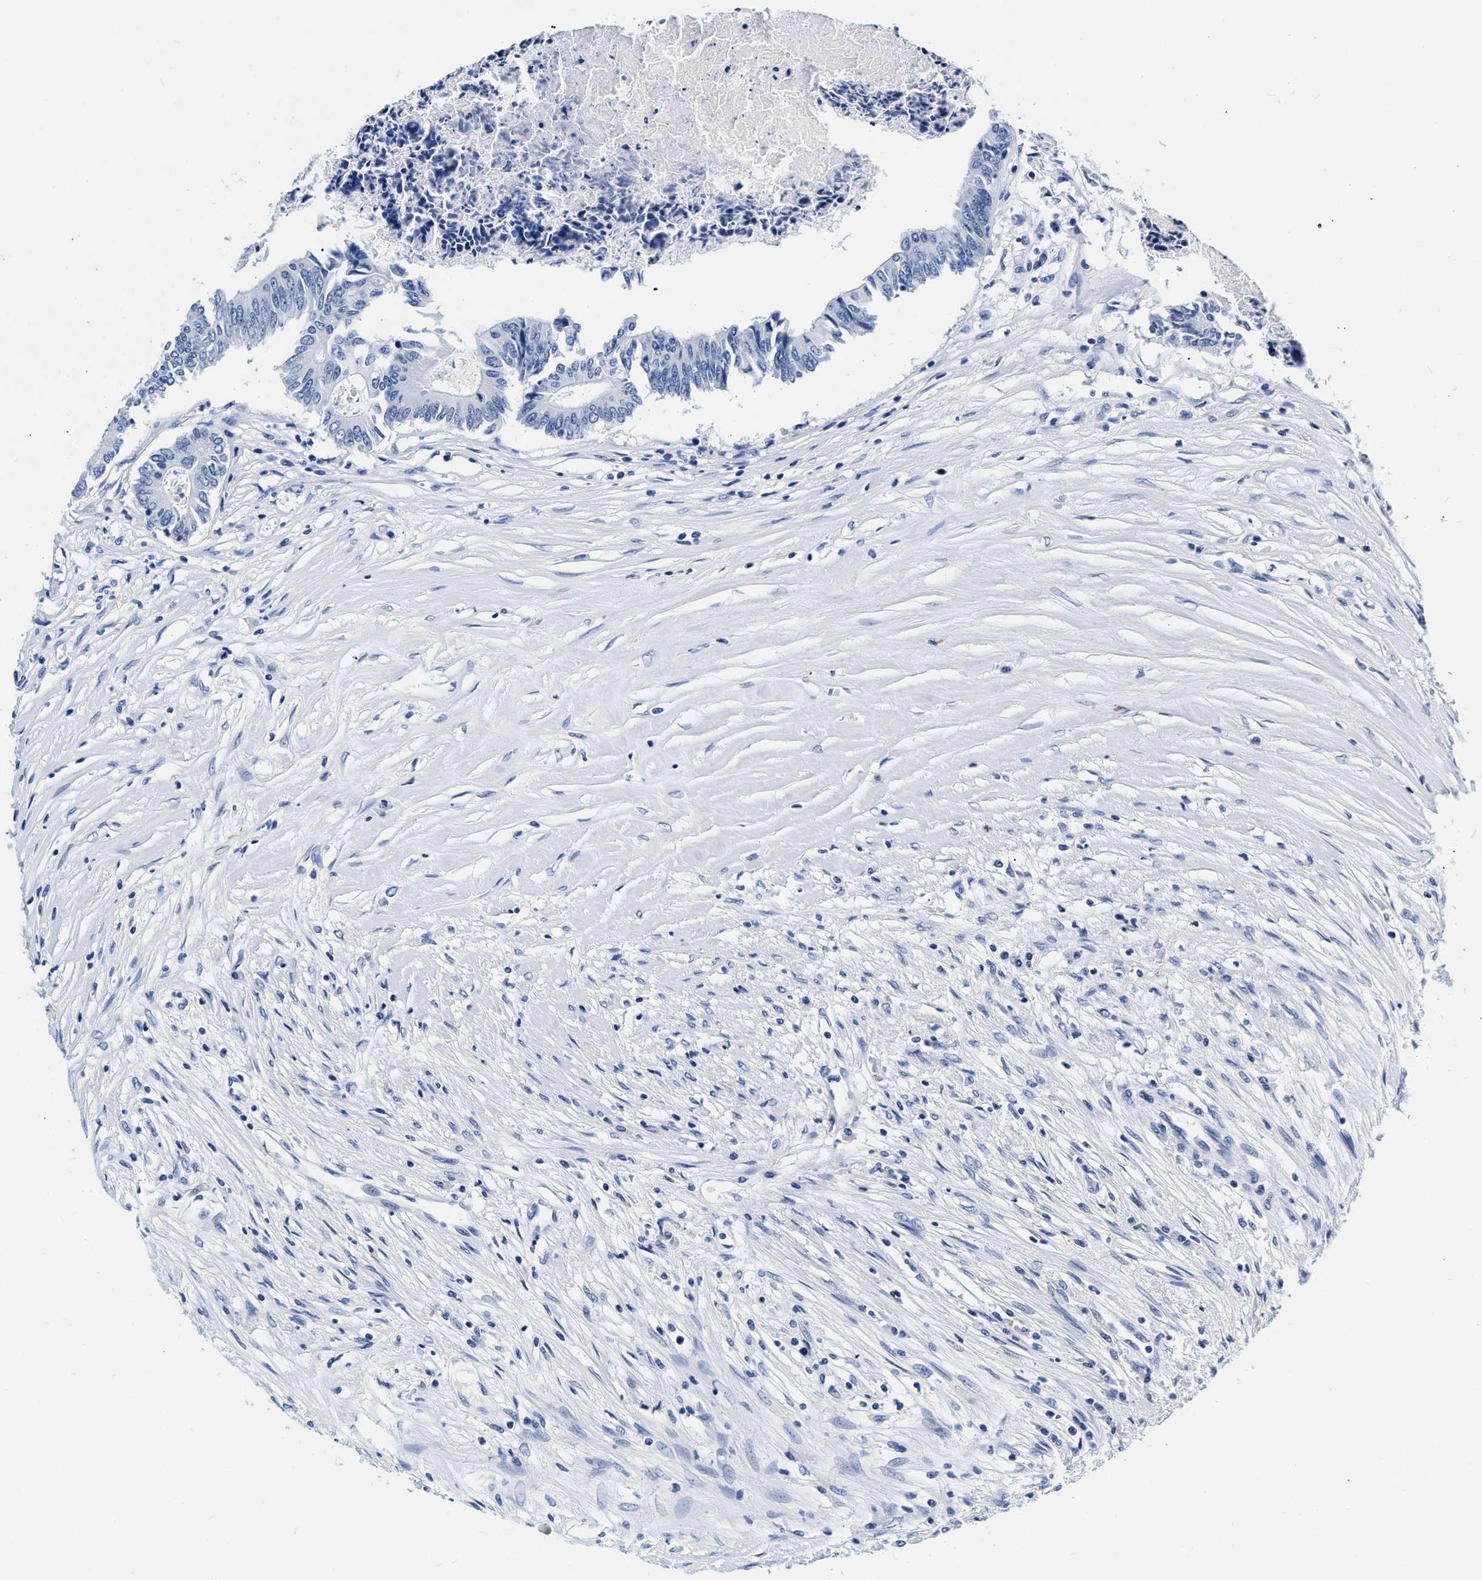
{"staining": {"intensity": "negative", "quantity": "none", "location": "none"}, "tissue": "colorectal cancer", "cell_type": "Tumor cells", "image_type": "cancer", "snomed": [{"axis": "morphology", "description": "Adenocarcinoma, NOS"}, {"axis": "topography", "description": "Rectum"}], "caption": "IHC image of colorectal cancer (adenocarcinoma) stained for a protein (brown), which displays no expression in tumor cells.", "gene": "CER1", "patient": {"sex": "male", "age": 63}}